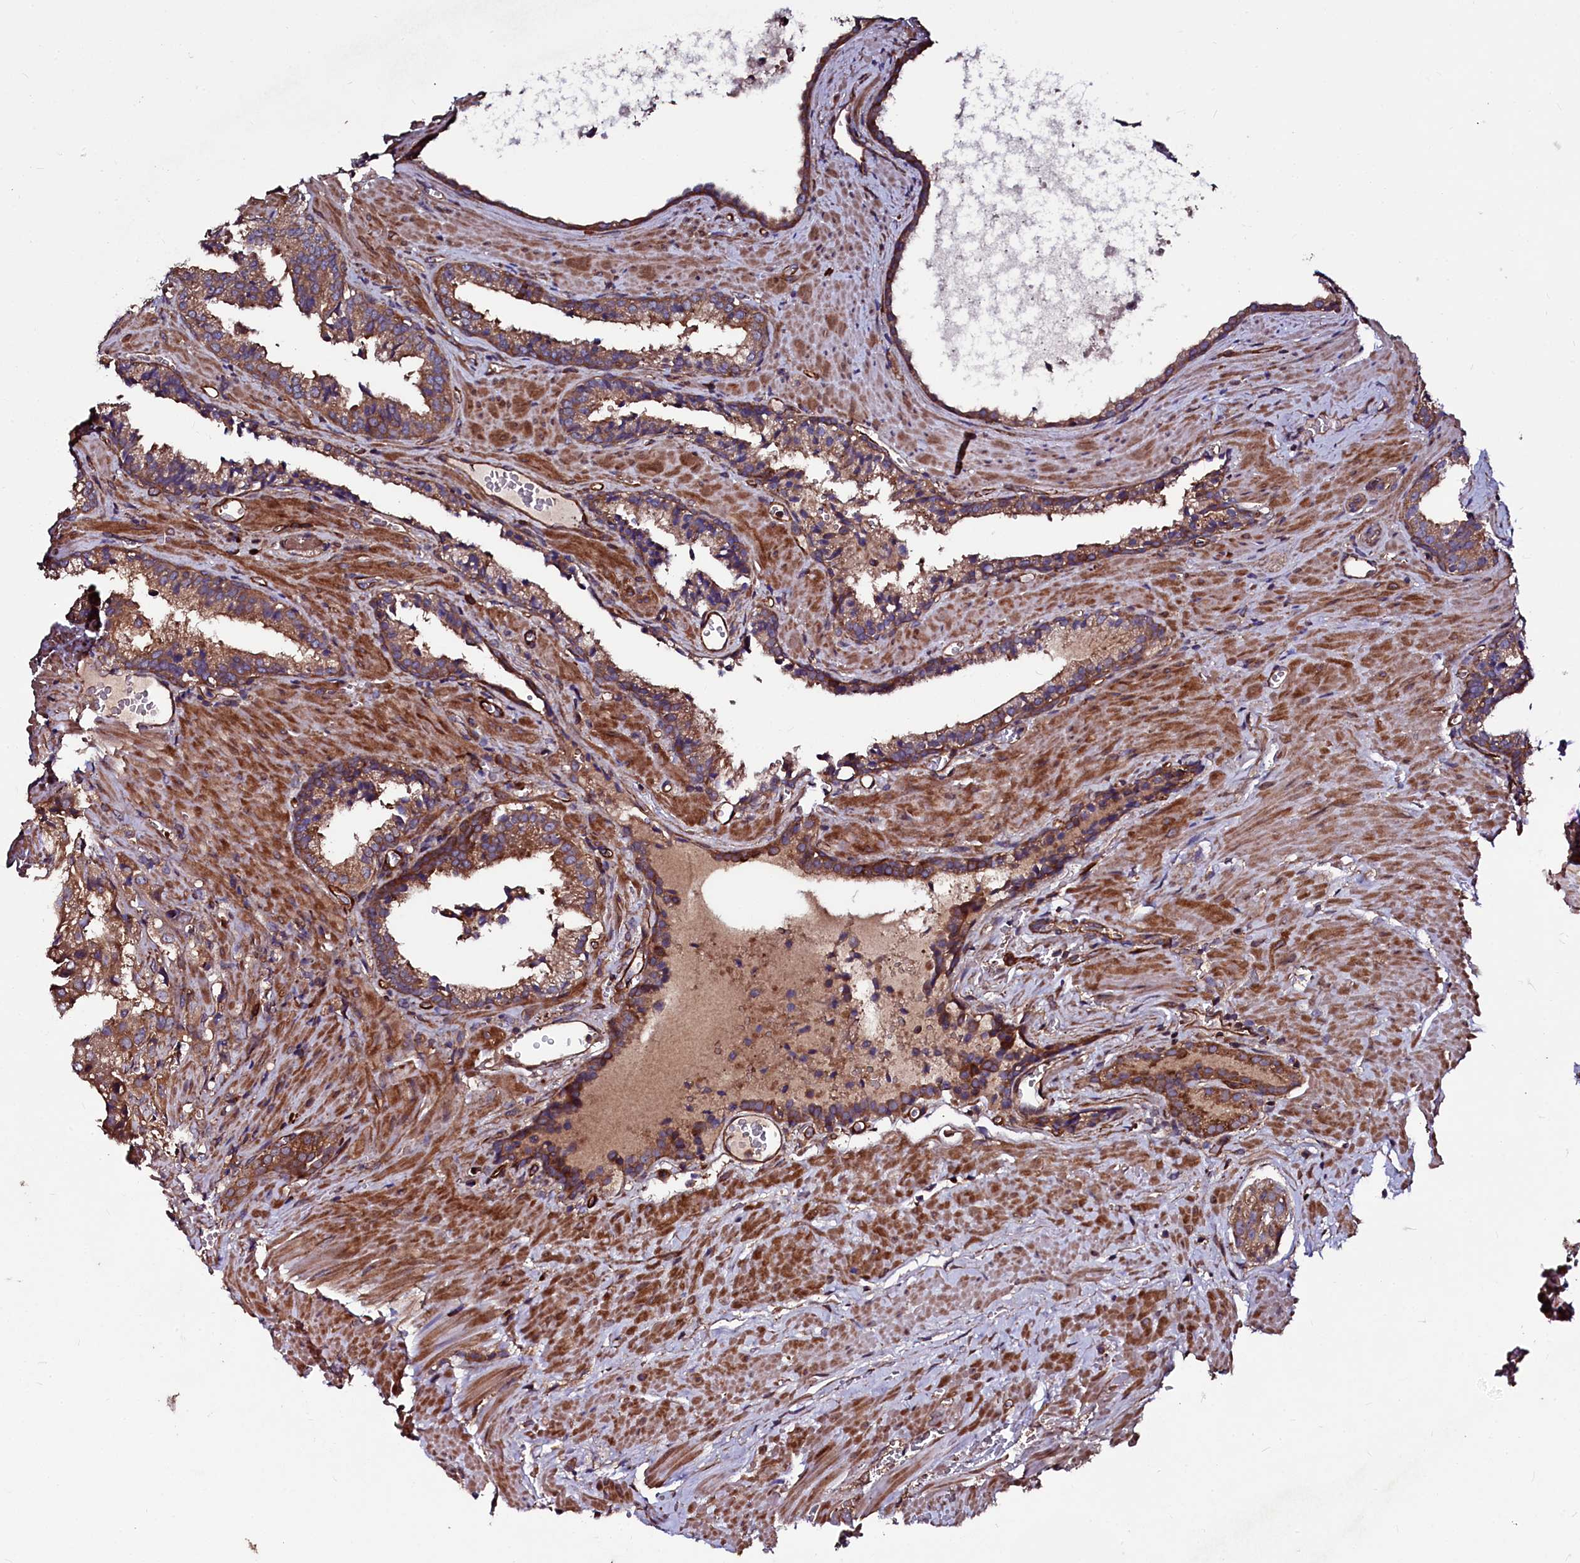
{"staining": {"intensity": "moderate", "quantity": ">75%", "location": "cytoplasmic/membranous"}, "tissue": "prostate cancer", "cell_type": "Tumor cells", "image_type": "cancer", "snomed": [{"axis": "morphology", "description": "Adenocarcinoma, High grade"}, {"axis": "topography", "description": "Prostate"}], "caption": "Prostate cancer stained with a brown dye exhibits moderate cytoplasmic/membranous positive staining in approximately >75% of tumor cells.", "gene": "USPL1", "patient": {"sex": "male", "age": 68}}